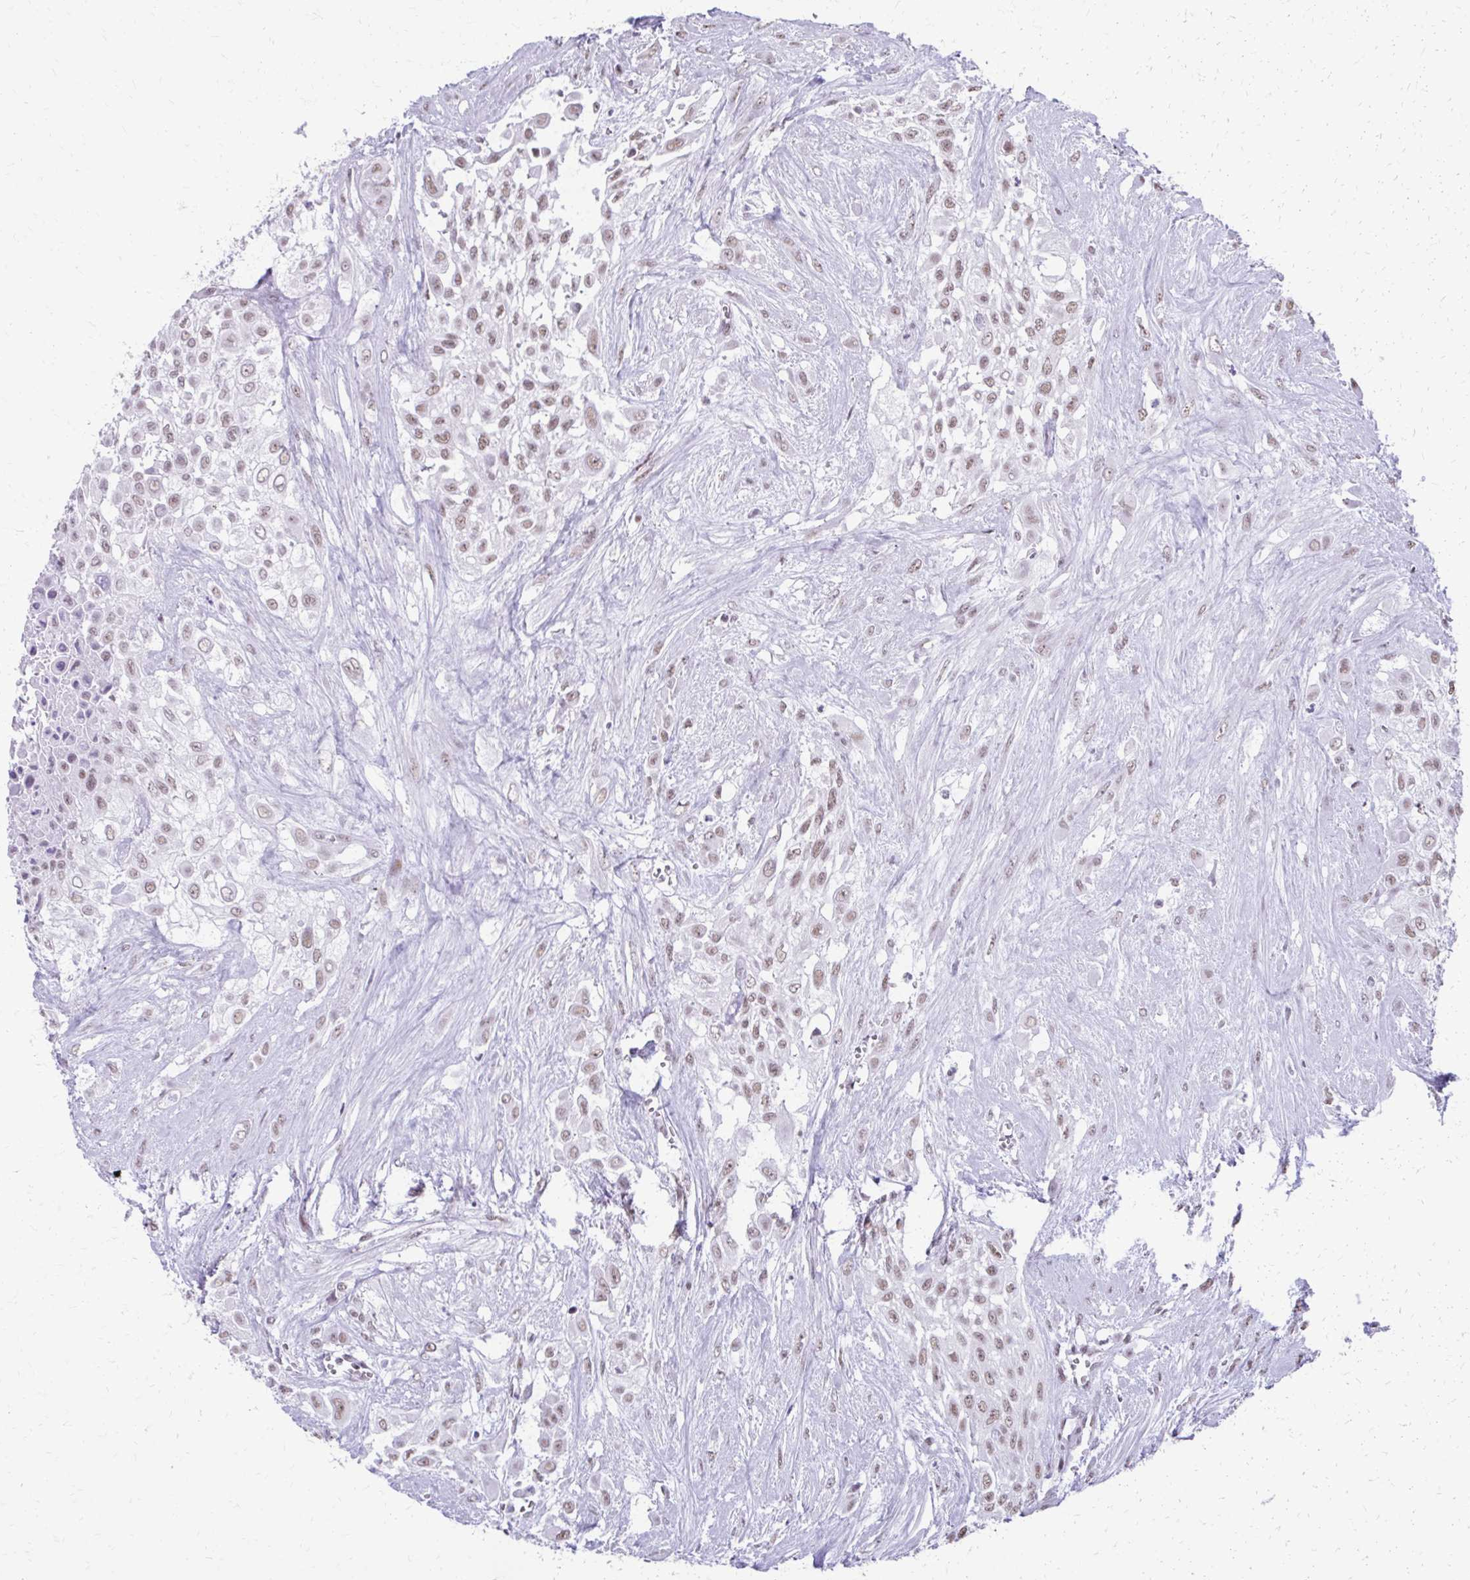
{"staining": {"intensity": "weak", "quantity": ">75%", "location": "nuclear"}, "tissue": "urothelial cancer", "cell_type": "Tumor cells", "image_type": "cancer", "snomed": [{"axis": "morphology", "description": "Urothelial carcinoma, High grade"}, {"axis": "topography", "description": "Urinary bladder"}], "caption": "Urothelial cancer was stained to show a protein in brown. There is low levels of weak nuclear expression in approximately >75% of tumor cells. (DAB (3,3'-diaminobenzidine) IHC, brown staining for protein, blue staining for nuclei).", "gene": "SS18", "patient": {"sex": "male", "age": 57}}